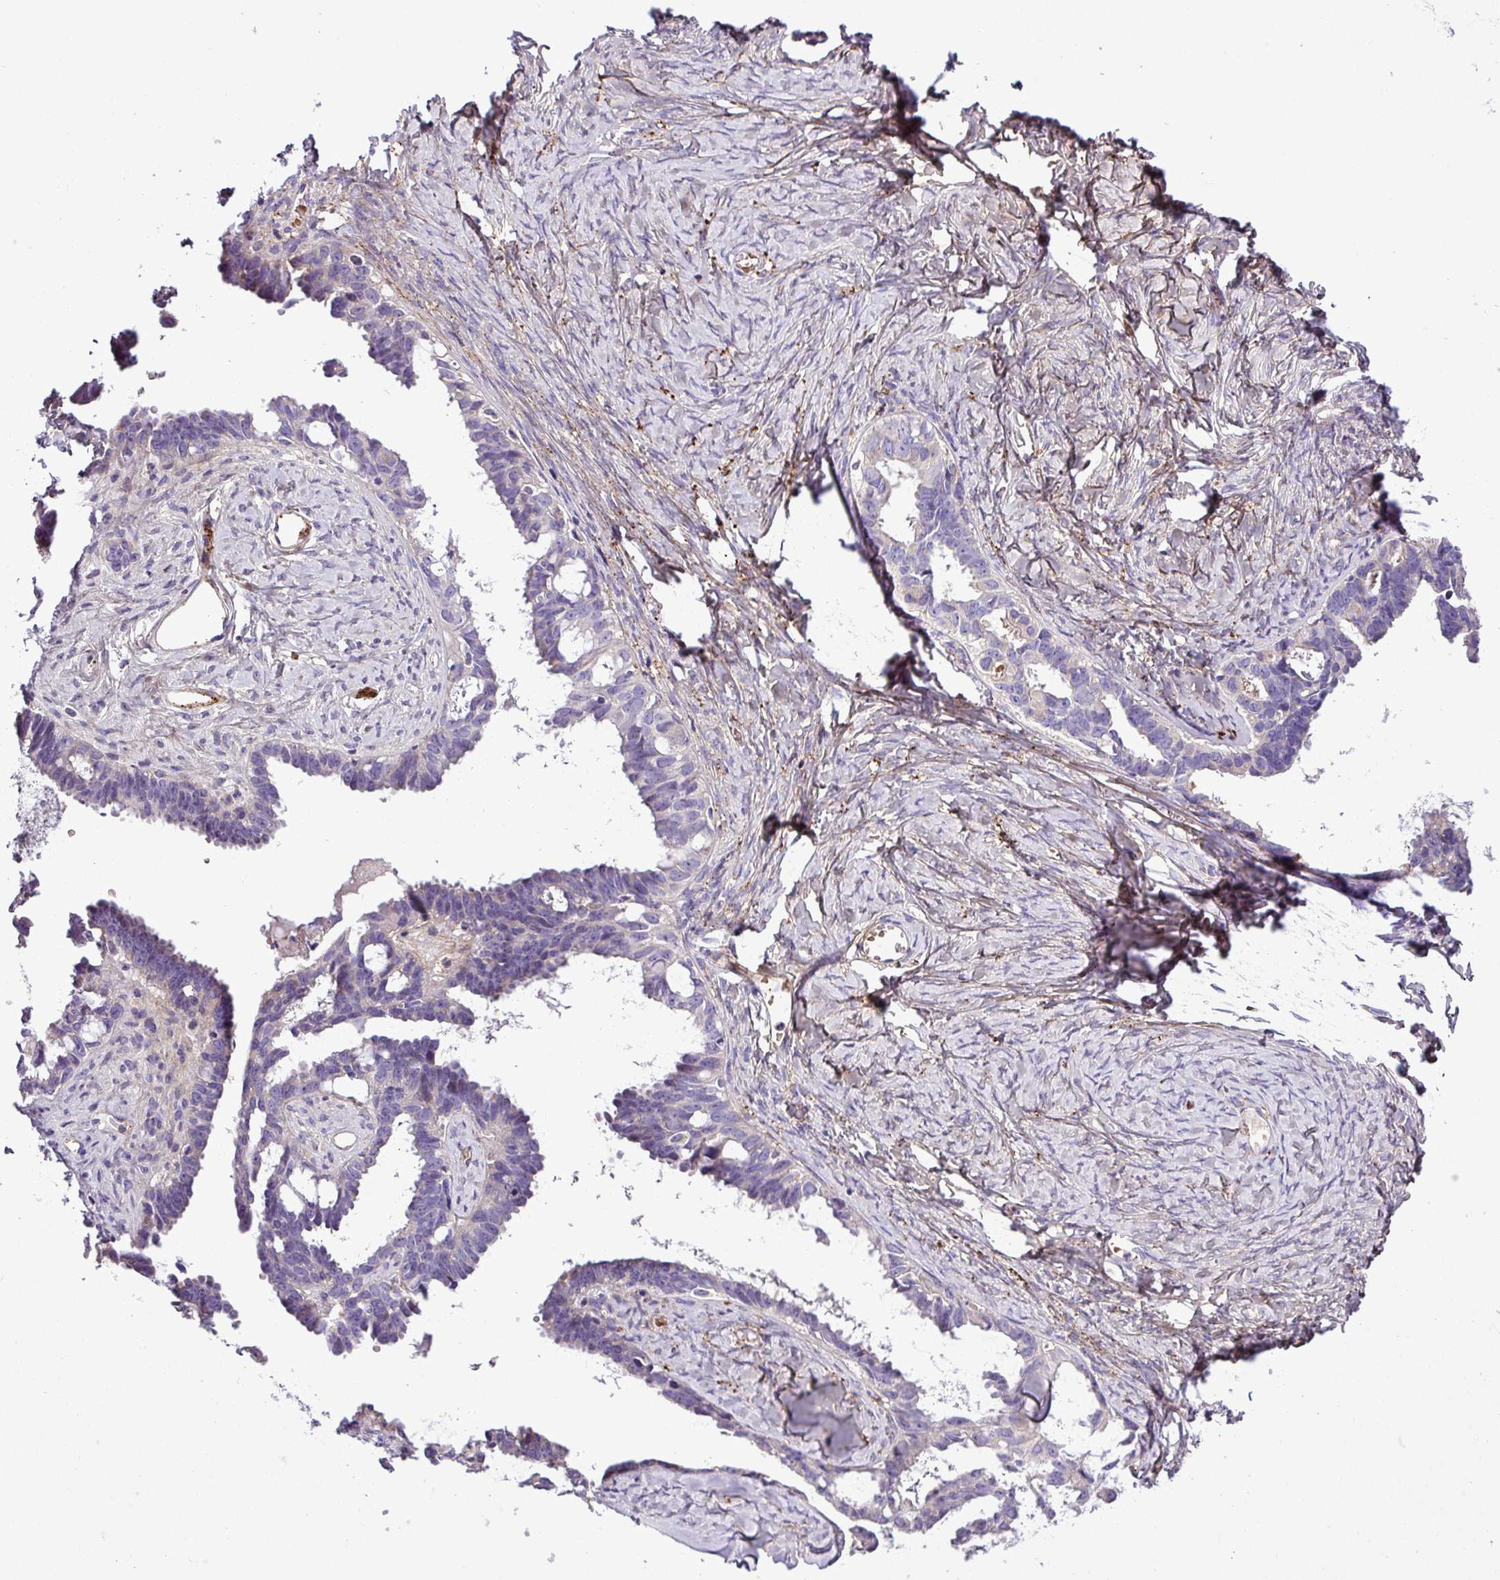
{"staining": {"intensity": "weak", "quantity": "<25%", "location": "cytoplasmic/membranous"}, "tissue": "ovarian cancer", "cell_type": "Tumor cells", "image_type": "cancer", "snomed": [{"axis": "morphology", "description": "Cystadenocarcinoma, serous, NOS"}, {"axis": "topography", "description": "Ovary"}], "caption": "Tumor cells show no significant protein staining in ovarian cancer (serous cystadenocarcinoma). (Stains: DAB (3,3'-diaminobenzidine) immunohistochemistry (IHC) with hematoxylin counter stain, Microscopy: brightfield microscopy at high magnification).", "gene": "FAM183A", "patient": {"sex": "female", "age": 69}}